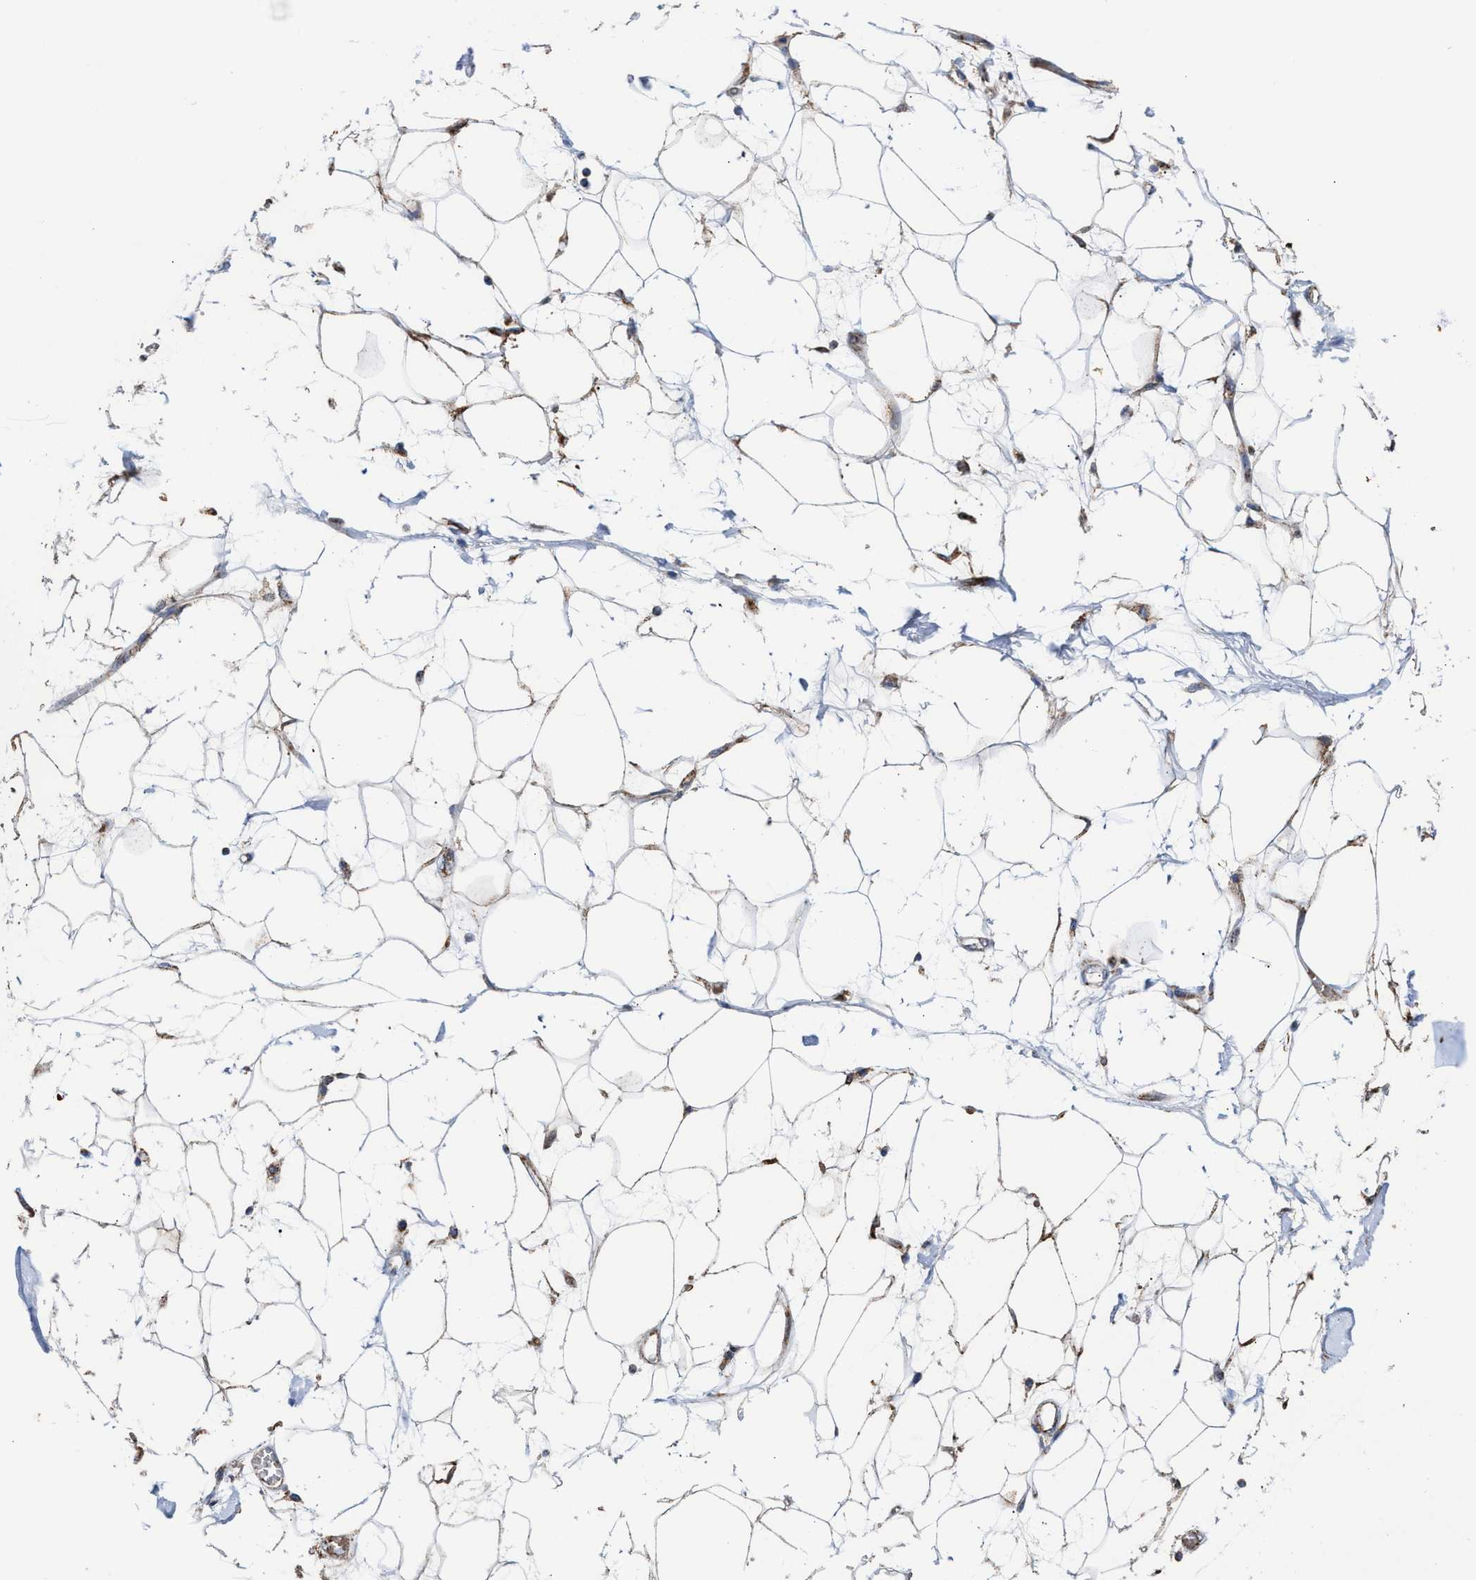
{"staining": {"intensity": "moderate", "quantity": "25%-75%", "location": "cytoplasmic/membranous"}, "tissue": "adipose tissue", "cell_type": "Adipocytes", "image_type": "normal", "snomed": [{"axis": "morphology", "description": "Normal tissue, NOS"}, {"axis": "morphology", "description": "Adenocarcinoma, NOS"}, {"axis": "topography", "description": "Duodenum"}, {"axis": "topography", "description": "Peripheral nerve tissue"}], "caption": "This micrograph exhibits IHC staining of unremarkable human adipose tissue, with medium moderate cytoplasmic/membranous staining in about 25%-75% of adipocytes.", "gene": "MECR", "patient": {"sex": "female", "age": 60}}